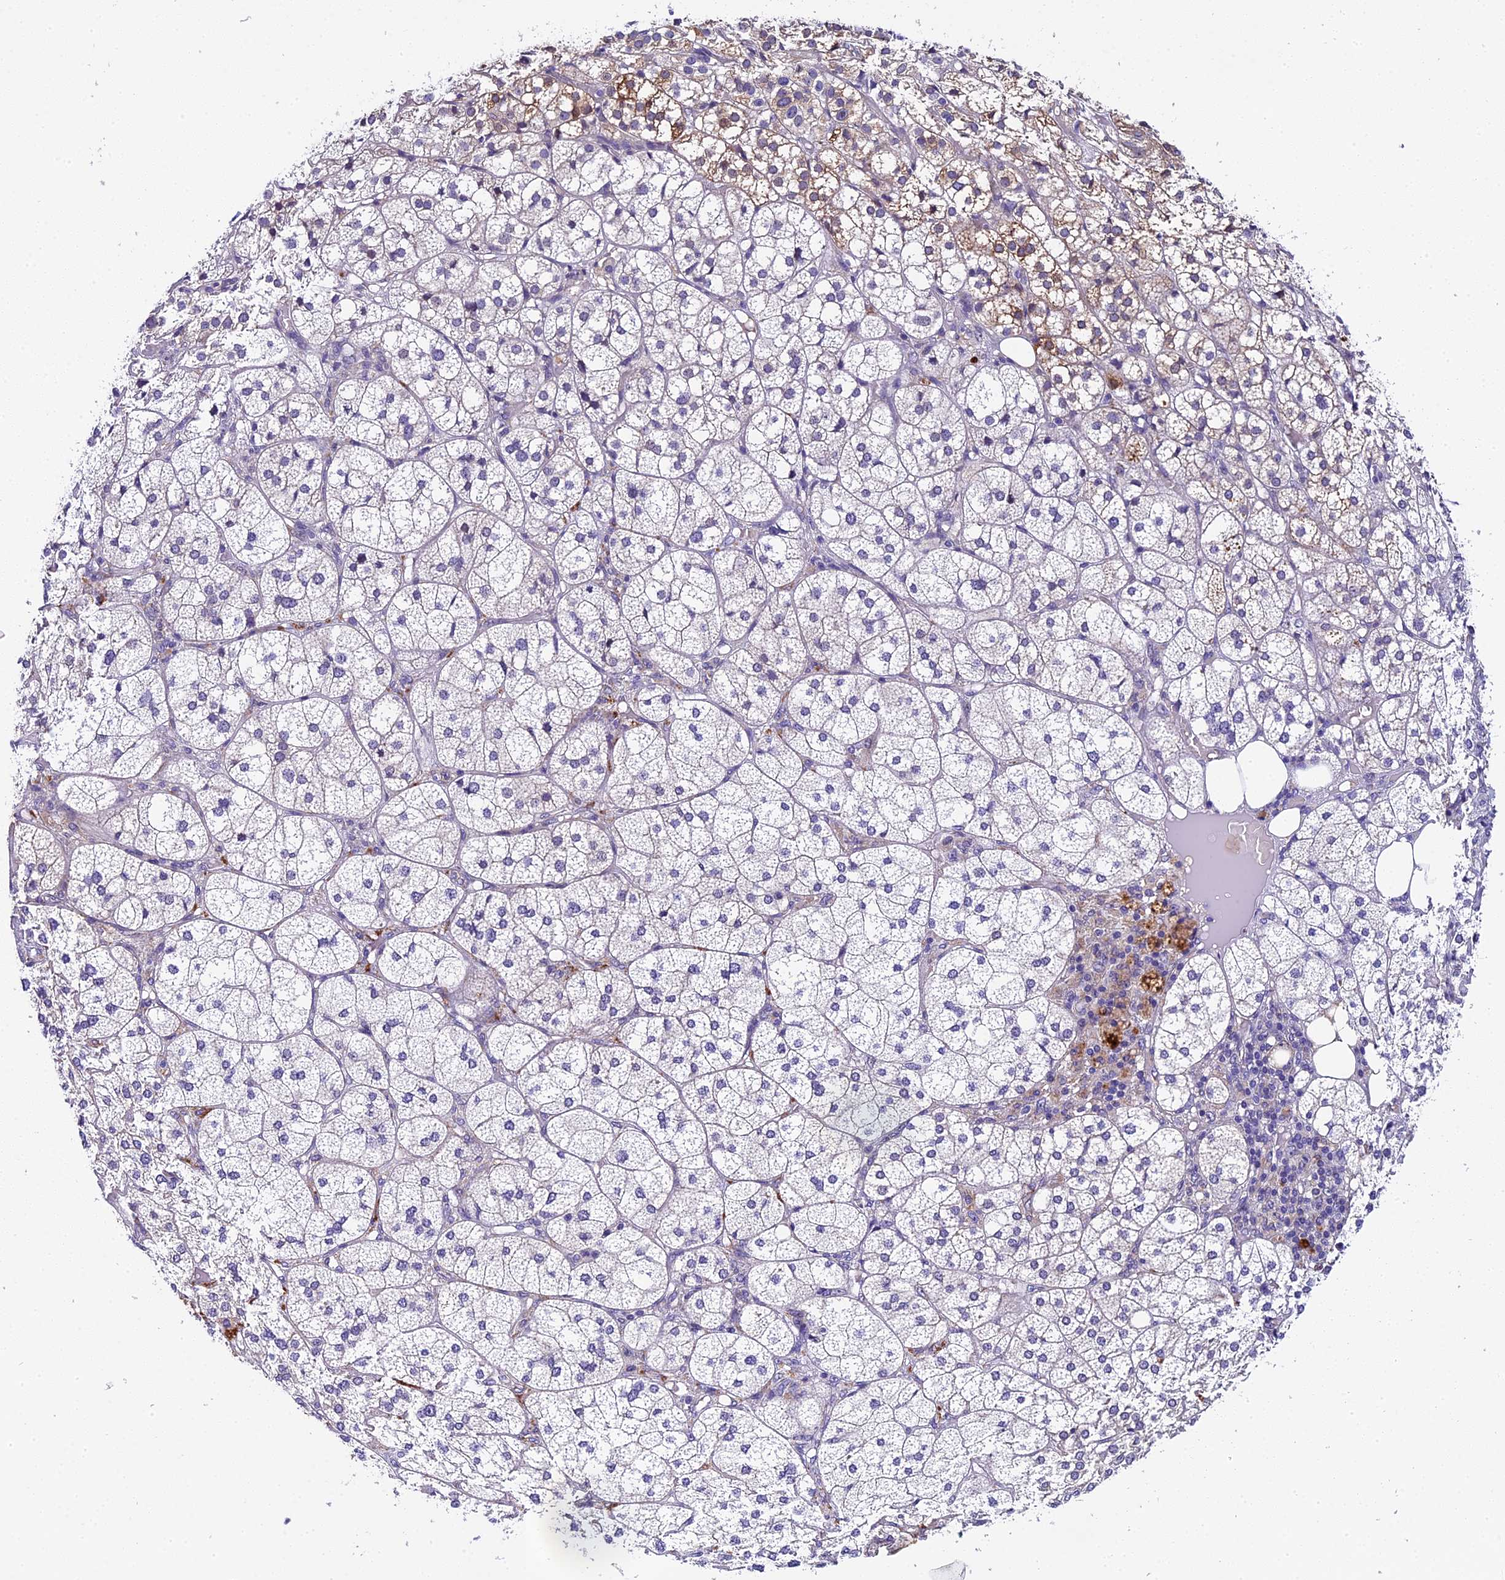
{"staining": {"intensity": "moderate", "quantity": "<25%", "location": "cytoplasmic/membranous"}, "tissue": "adrenal gland", "cell_type": "Glandular cells", "image_type": "normal", "snomed": [{"axis": "morphology", "description": "Normal tissue, NOS"}, {"axis": "topography", "description": "Adrenal gland"}], "caption": "About <25% of glandular cells in benign adrenal gland demonstrate moderate cytoplasmic/membranous protein staining as visualized by brown immunohistochemical staining.", "gene": "ENKD1", "patient": {"sex": "female", "age": 61}}